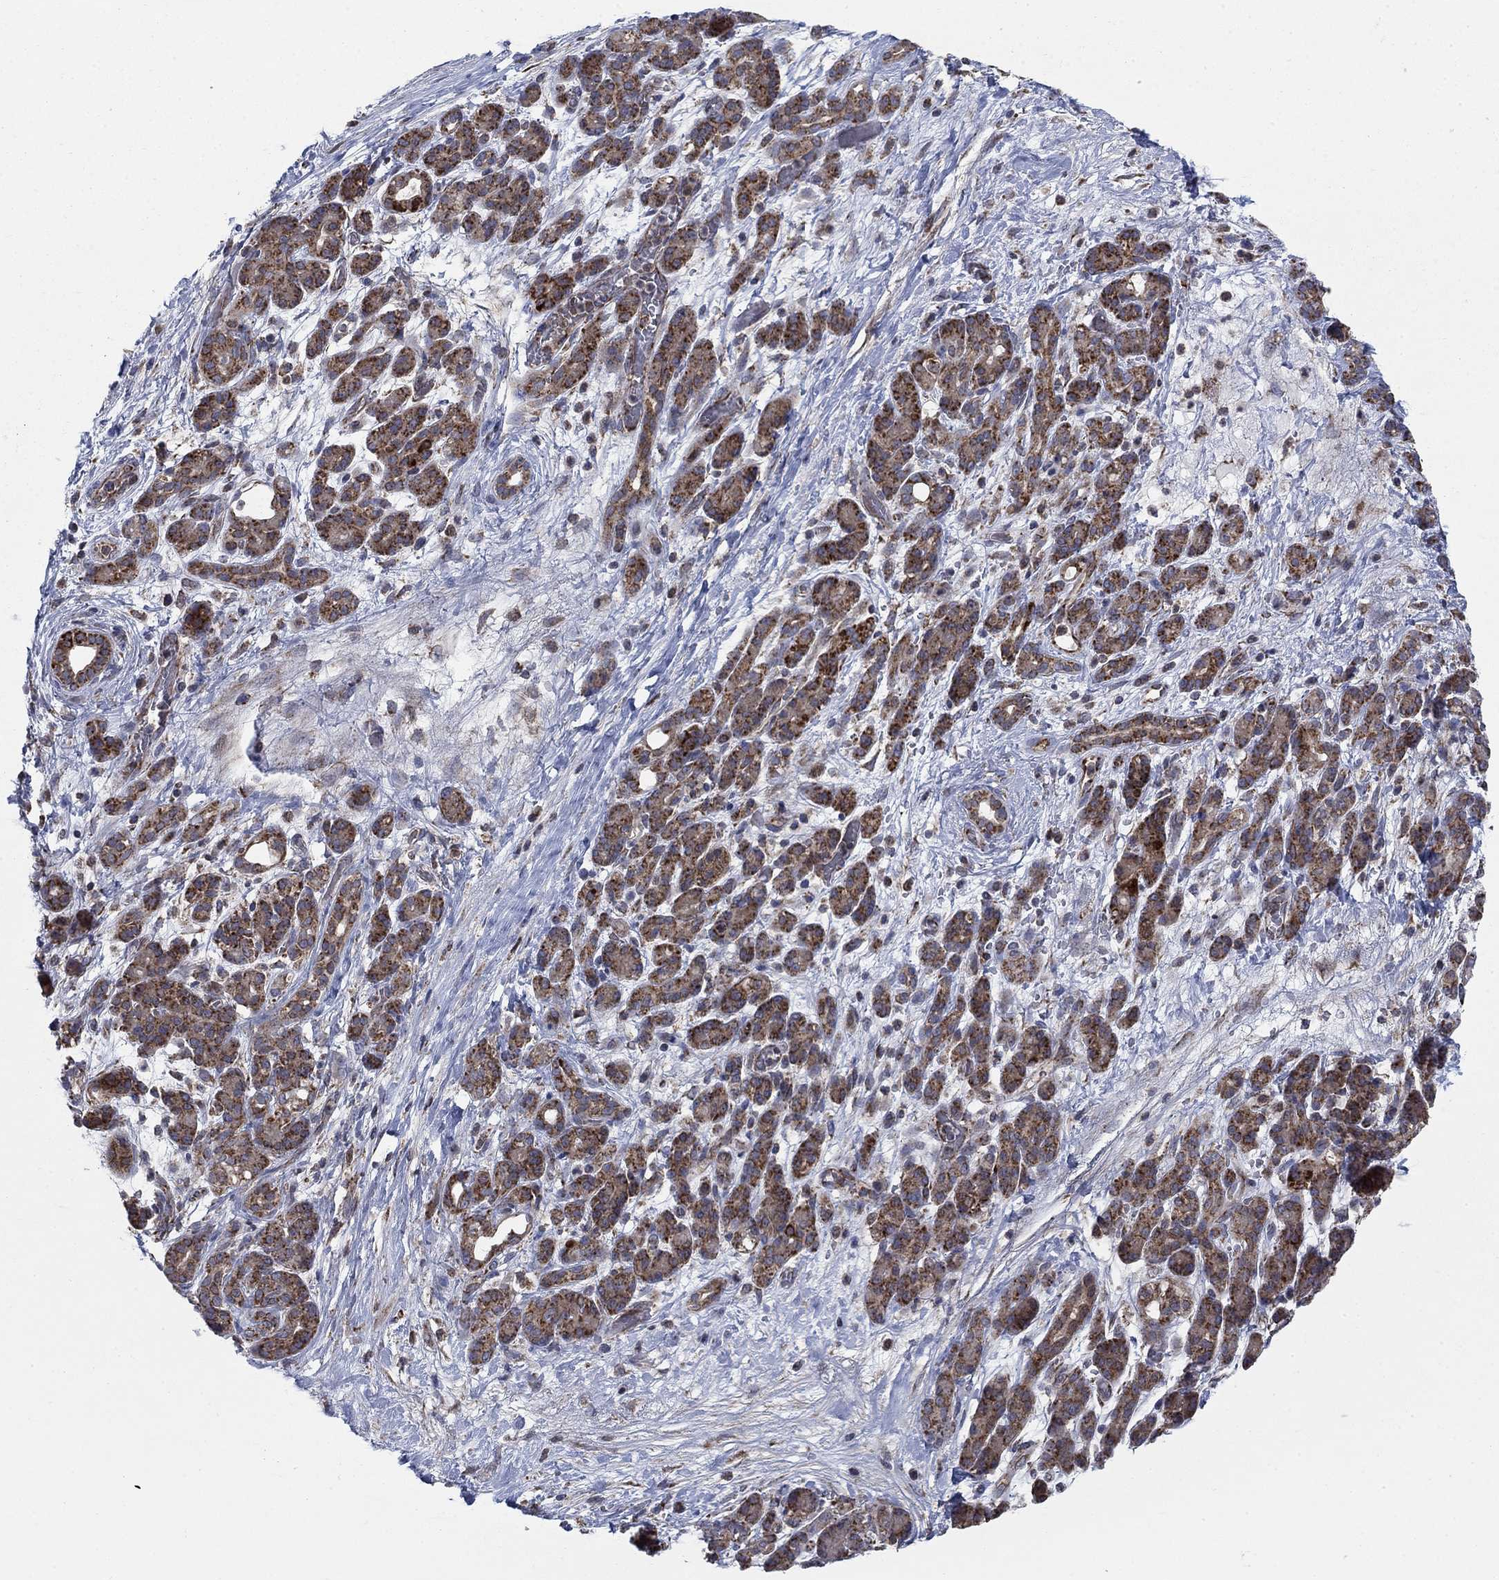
{"staining": {"intensity": "strong", "quantity": "25%-75%", "location": "cytoplasmic/membranous"}, "tissue": "pancreatic cancer", "cell_type": "Tumor cells", "image_type": "cancer", "snomed": [{"axis": "morphology", "description": "Adenocarcinoma, NOS"}, {"axis": "topography", "description": "Pancreas"}], "caption": "DAB (3,3'-diaminobenzidine) immunohistochemical staining of human pancreatic cancer reveals strong cytoplasmic/membranous protein positivity in about 25%-75% of tumor cells.", "gene": "NME7", "patient": {"sex": "male", "age": 44}}